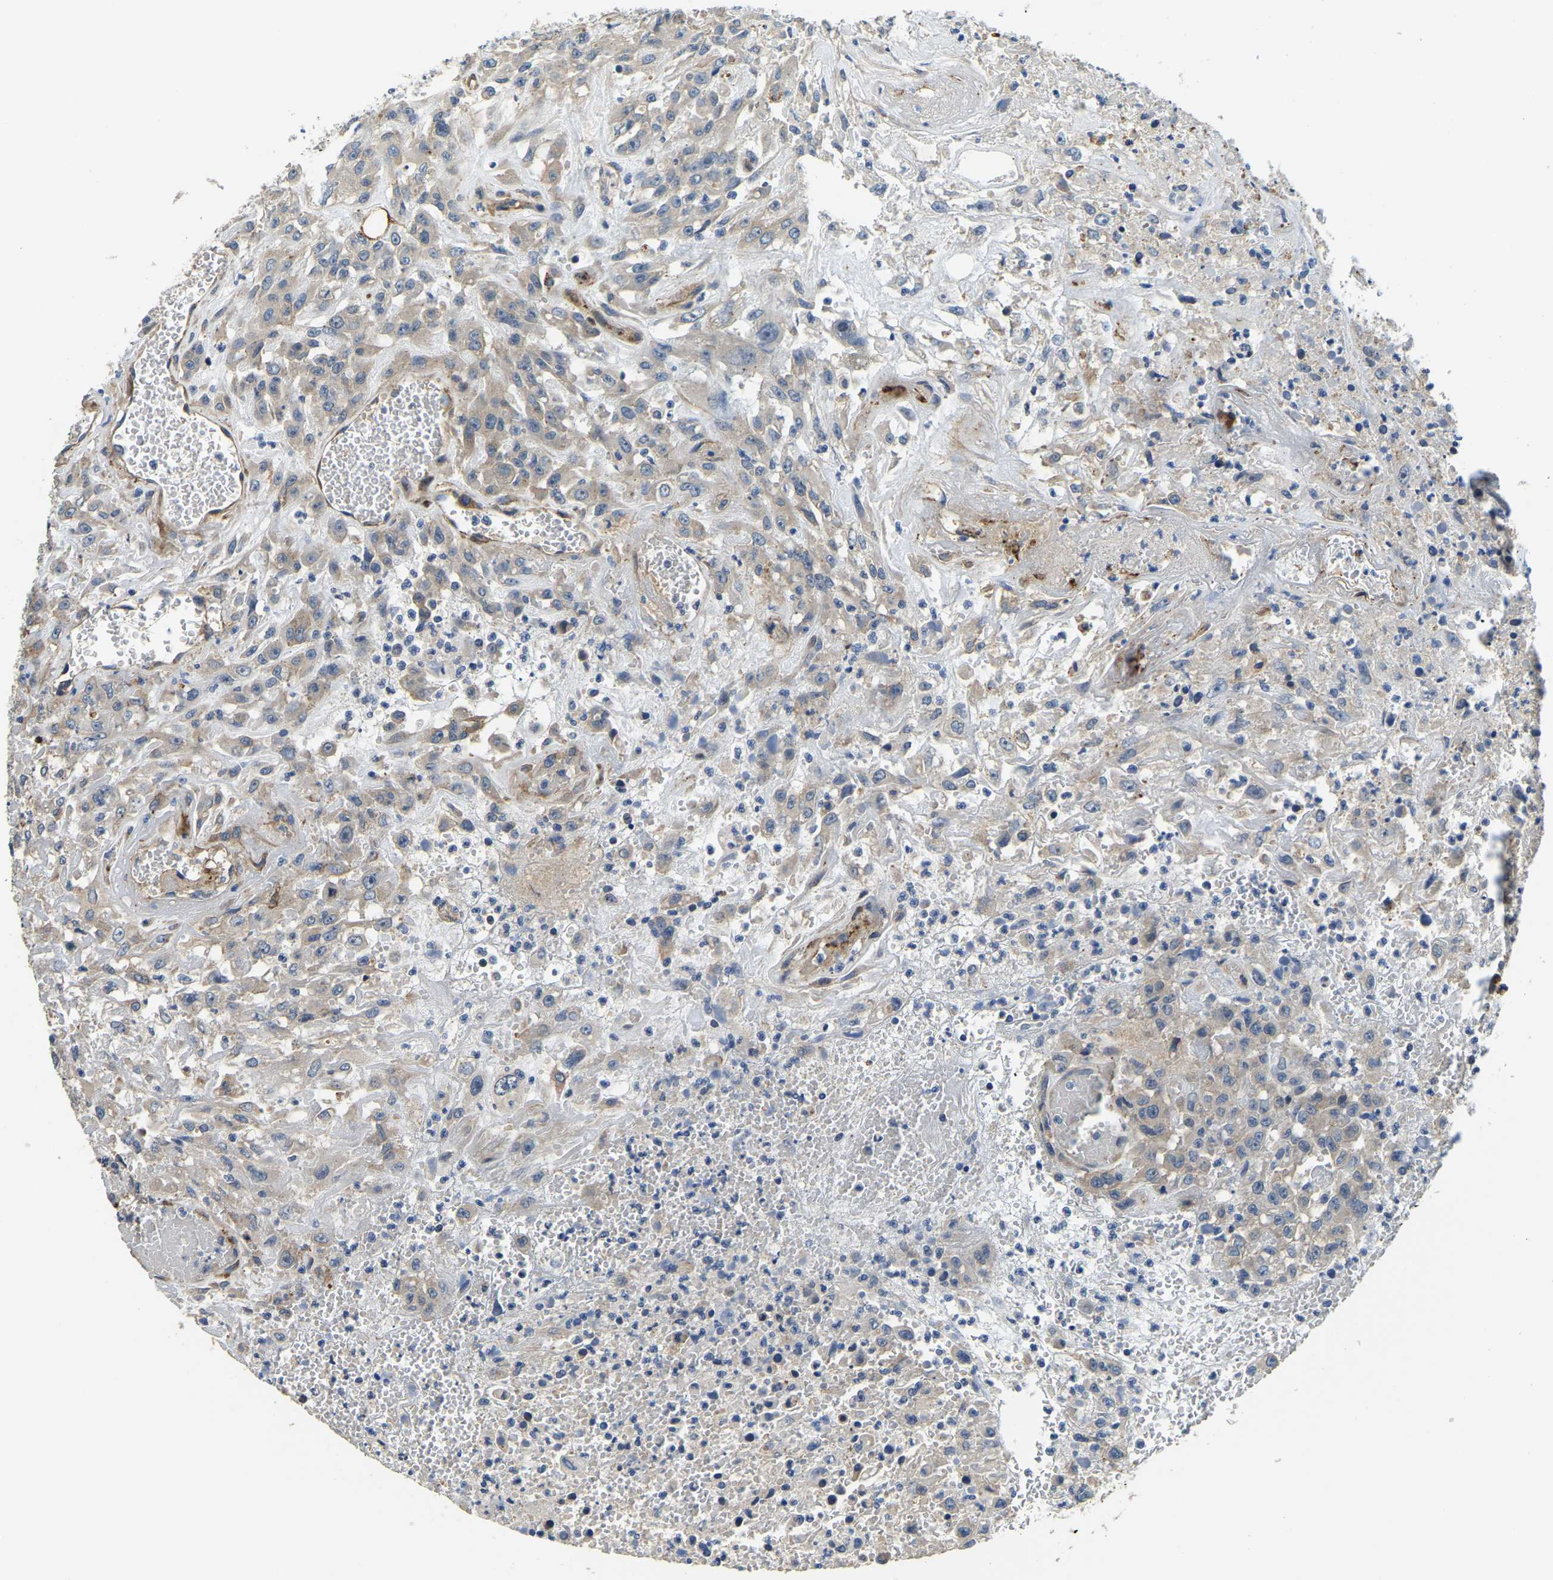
{"staining": {"intensity": "weak", "quantity": "<25%", "location": "cytoplasmic/membranous"}, "tissue": "urothelial cancer", "cell_type": "Tumor cells", "image_type": "cancer", "snomed": [{"axis": "morphology", "description": "Urothelial carcinoma, High grade"}, {"axis": "topography", "description": "Urinary bladder"}], "caption": "High magnification brightfield microscopy of urothelial cancer stained with DAB (3,3'-diaminobenzidine) (brown) and counterstained with hematoxylin (blue): tumor cells show no significant expression.", "gene": "RNF39", "patient": {"sex": "male", "age": 46}}